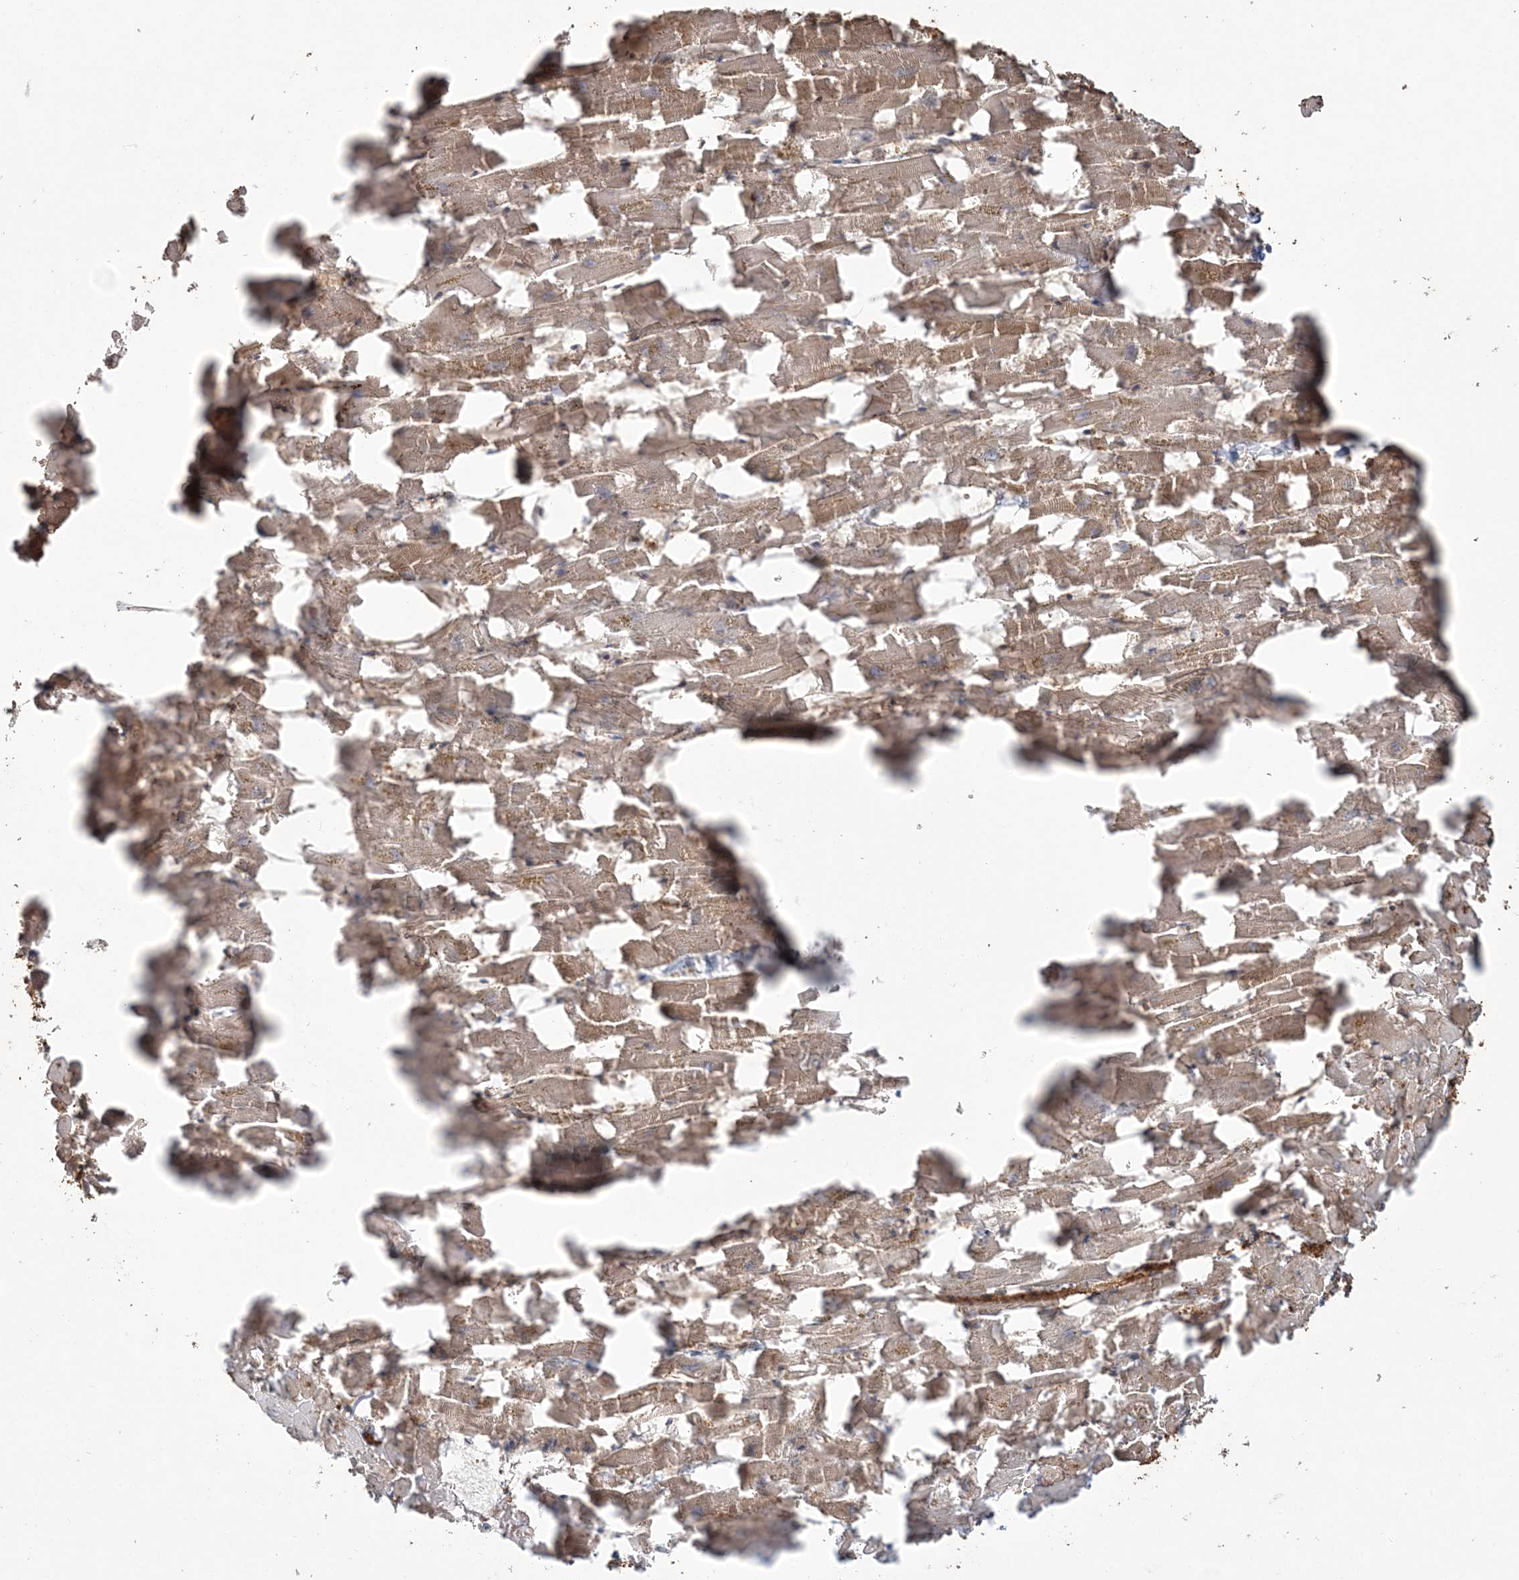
{"staining": {"intensity": "moderate", "quantity": ">75%", "location": "cytoplasmic/membranous"}, "tissue": "heart muscle", "cell_type": "Cardiomyocytes", "image_type": "normal", "snomed": [{"axis": "morphology", "description": "Normal tissue, NOS"}, {"axis": "topography", "description": "Heart"}], "caption": "Immunohistochemistry (IHC) image of normal heart muscle: heart muscle stained using immunohistochemistry (IHC) displays medium levels of moderate protein expression localized specifically in the cytoplasmic/membranous of cardiomyocytes, appearing as a cytoplasmic/membranous brown color.", "gene": "CAB39", "patient": {"sex": "female", "age": 64}}